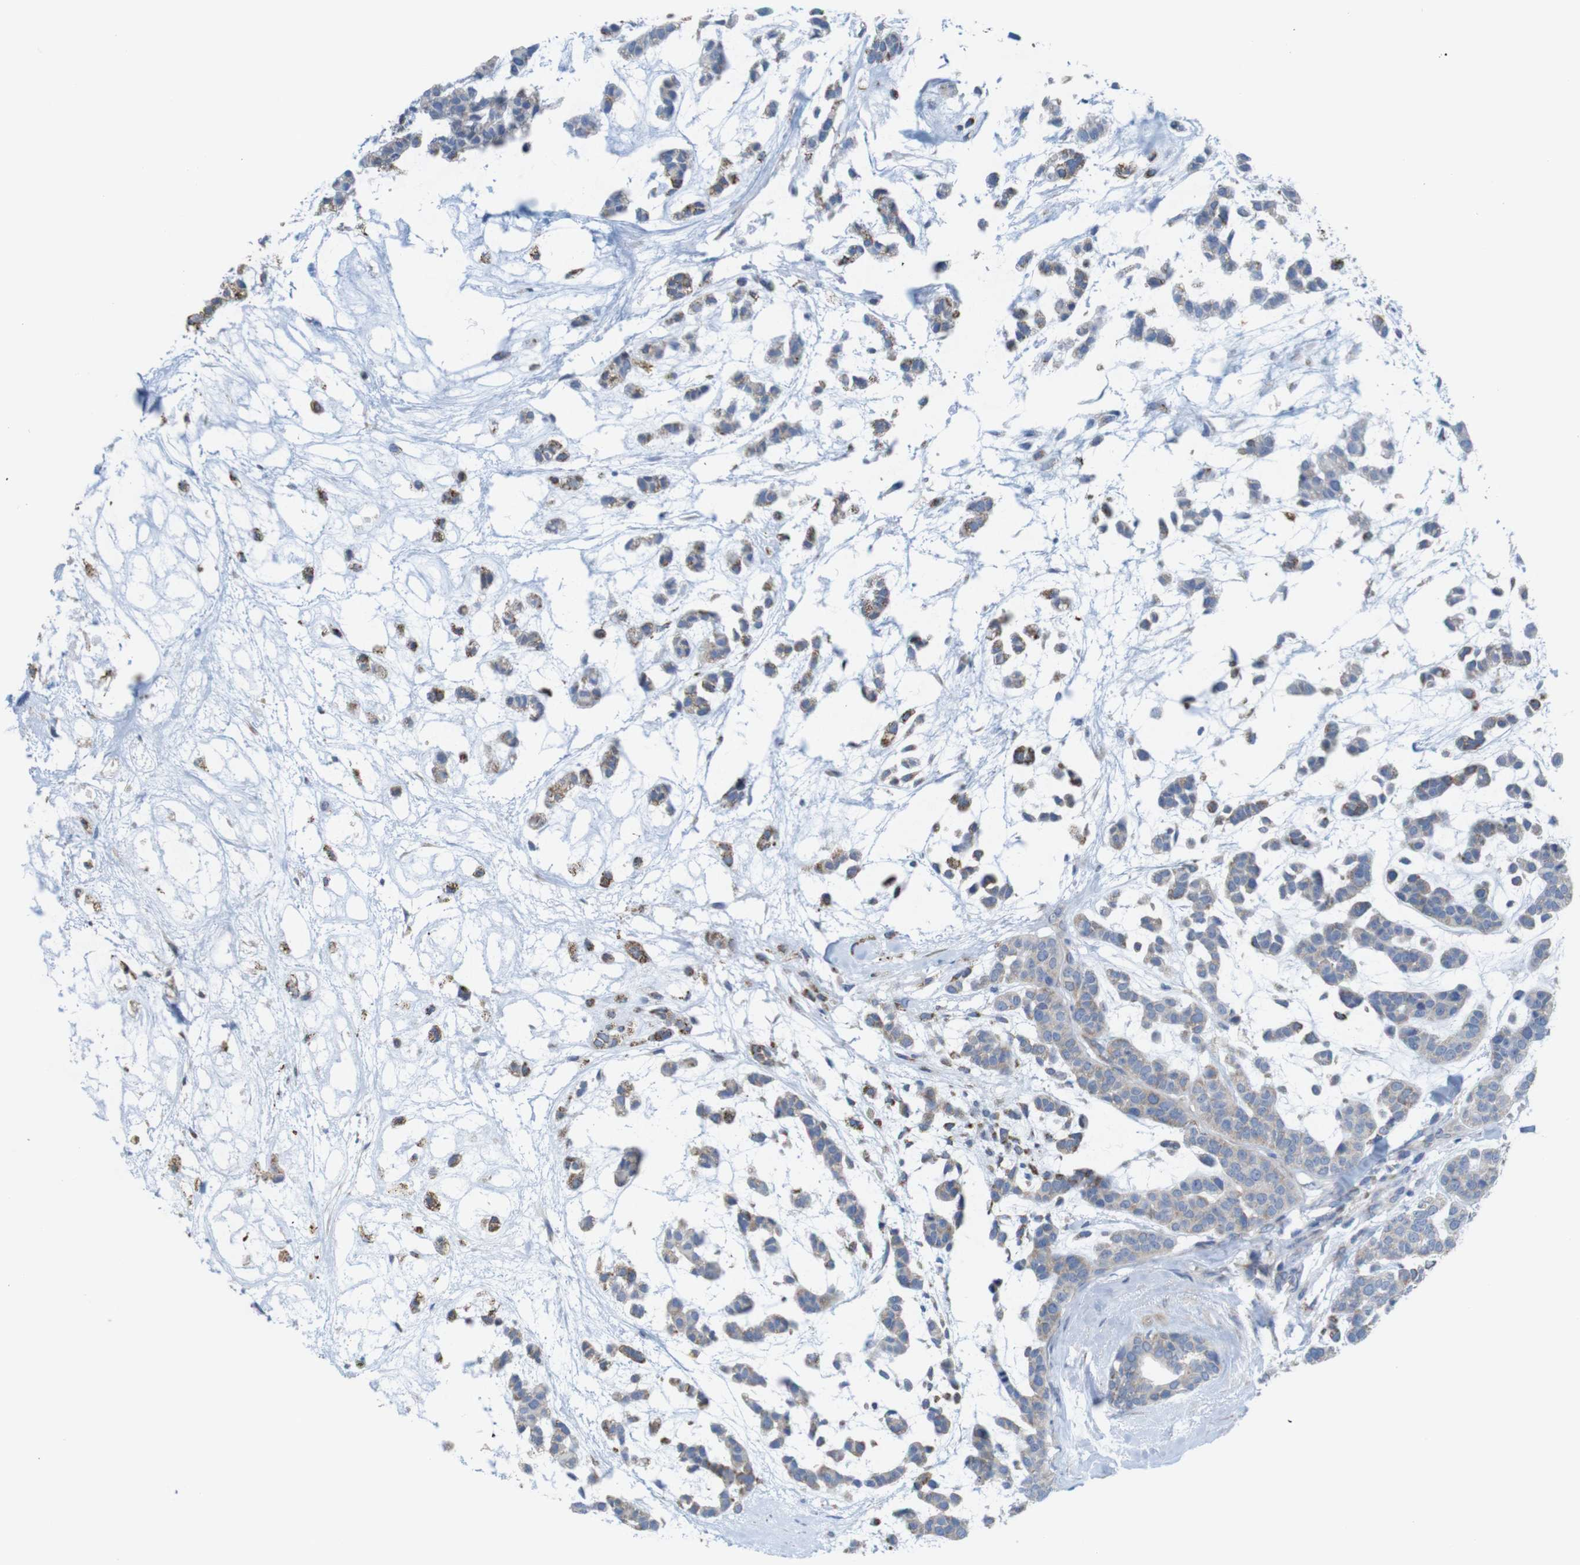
{"staining": {"intensity": "weak", "quantity": ">75%", "location": "cytoplasmic/membranous"}, "tissue": "head and neck cancer", "cell_type": "Tumor cells", "image_type": "cancer", "snomed": [{"axis": "morphology", "description": "Adenocarcinoma, NOS"}, {"axis": "morphology", "description": "Adenoma, NOS"}, {"axis": "topography", "description": "Head-Neck"}], "caption": "Immunohistochemical staining of head and neck adenocarcinoma shows low levels of weak cytoplasmic/membranous protein expression in approximately >75% of tumor cells.", "gene": "PTPRR", "patient": {"sex": "female", "age": 55}}